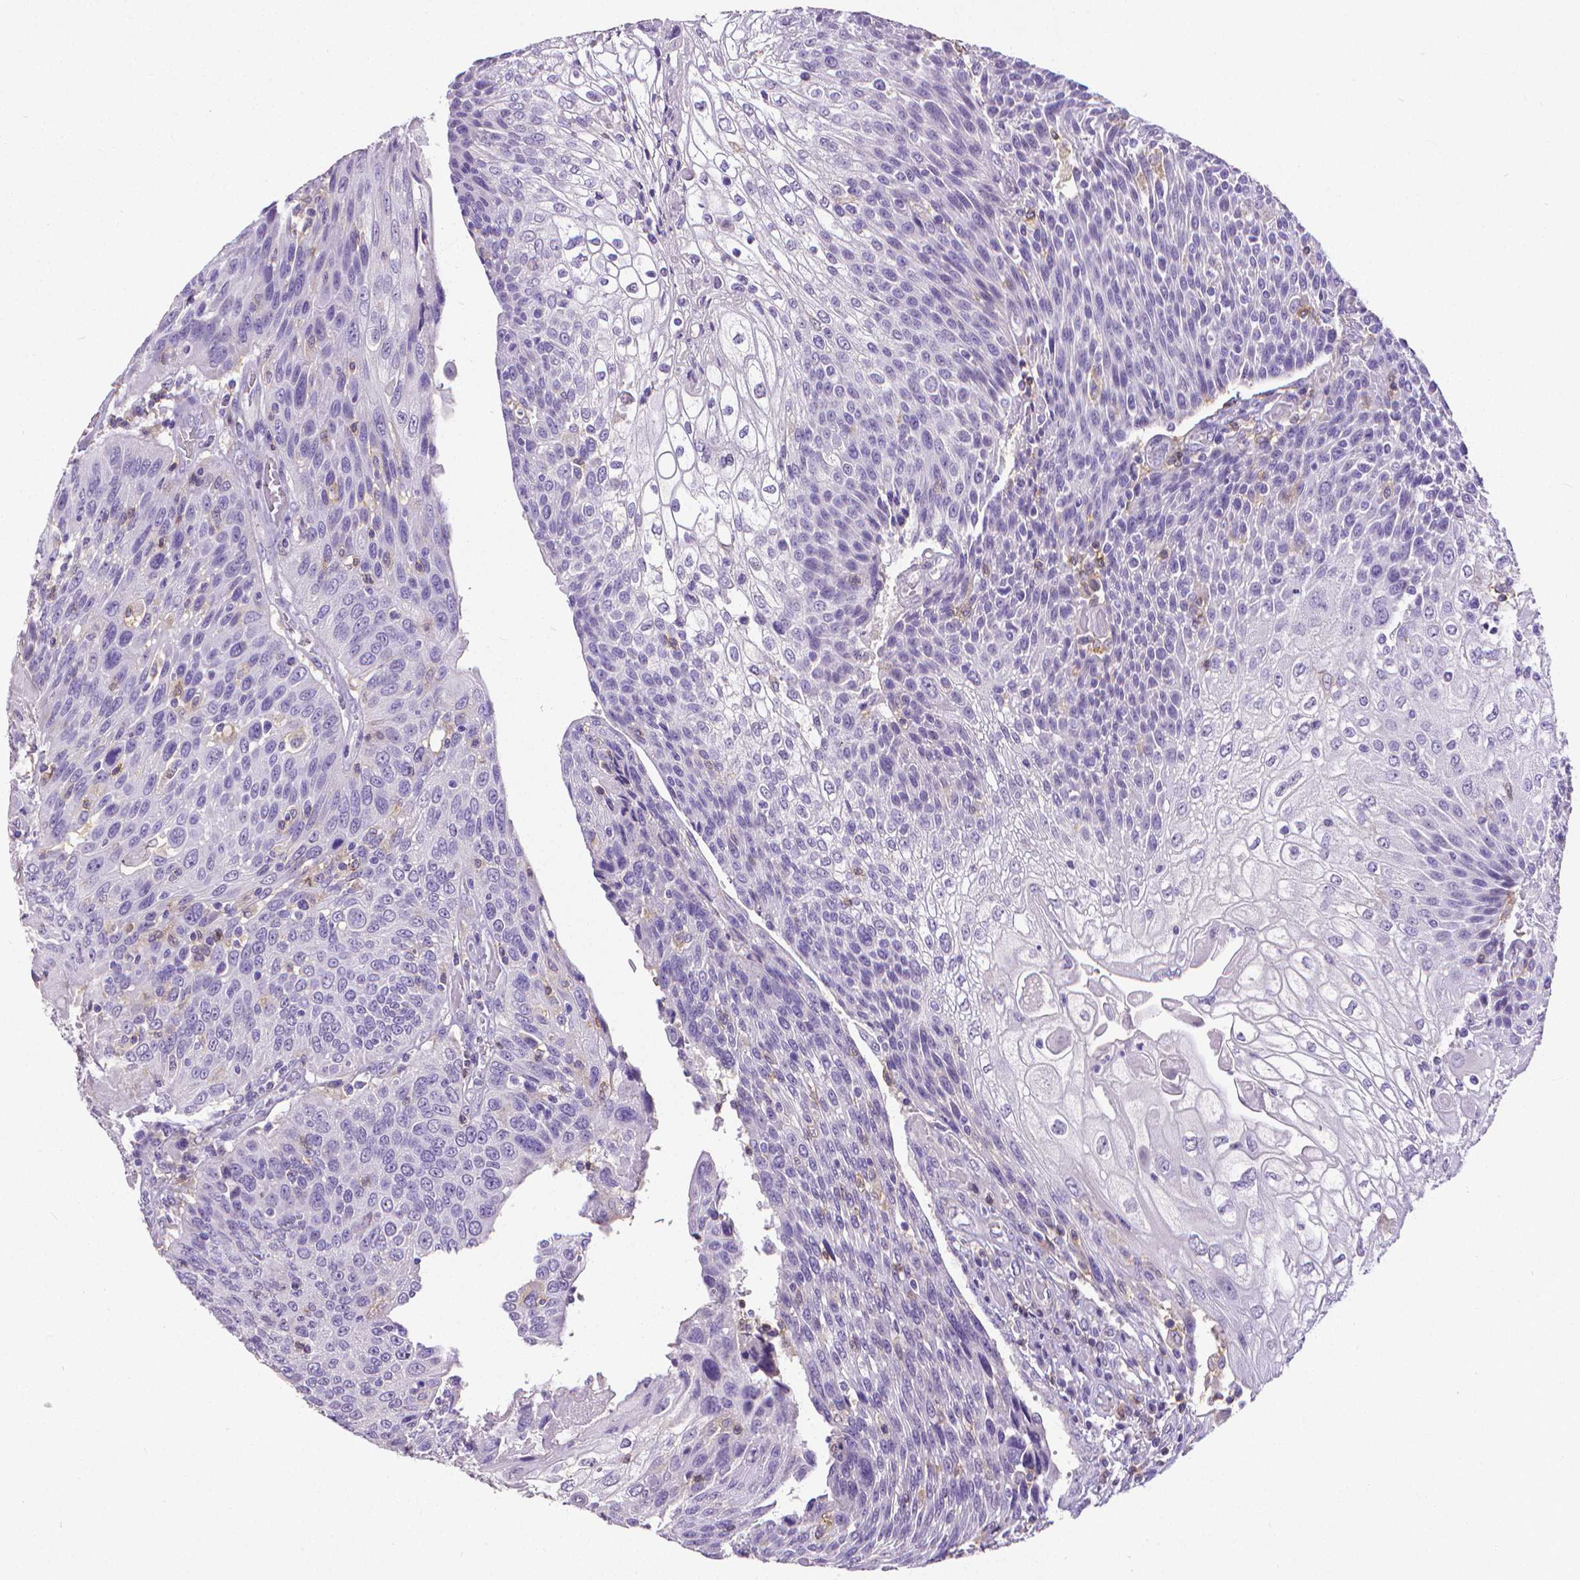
{"staining": {"intensity": "negative", "quantity": "none", "location": "none"}, "tissue": "urothelial cancer", "cell_type": "Tumor cells", "image_type": "cancer", "snomed": [{"axis": "morphology", "description": "Urothelial carcinoma, High grade"}, {"axis": "topography", "description": "Urinary bladder"}], "caption": "Urothelial cancer stained for a protein using immunohistochemistry (IHC) shows no staining tumor cells.", "gene": "CD4", "patient": {"sex": "female", "age": 70}}